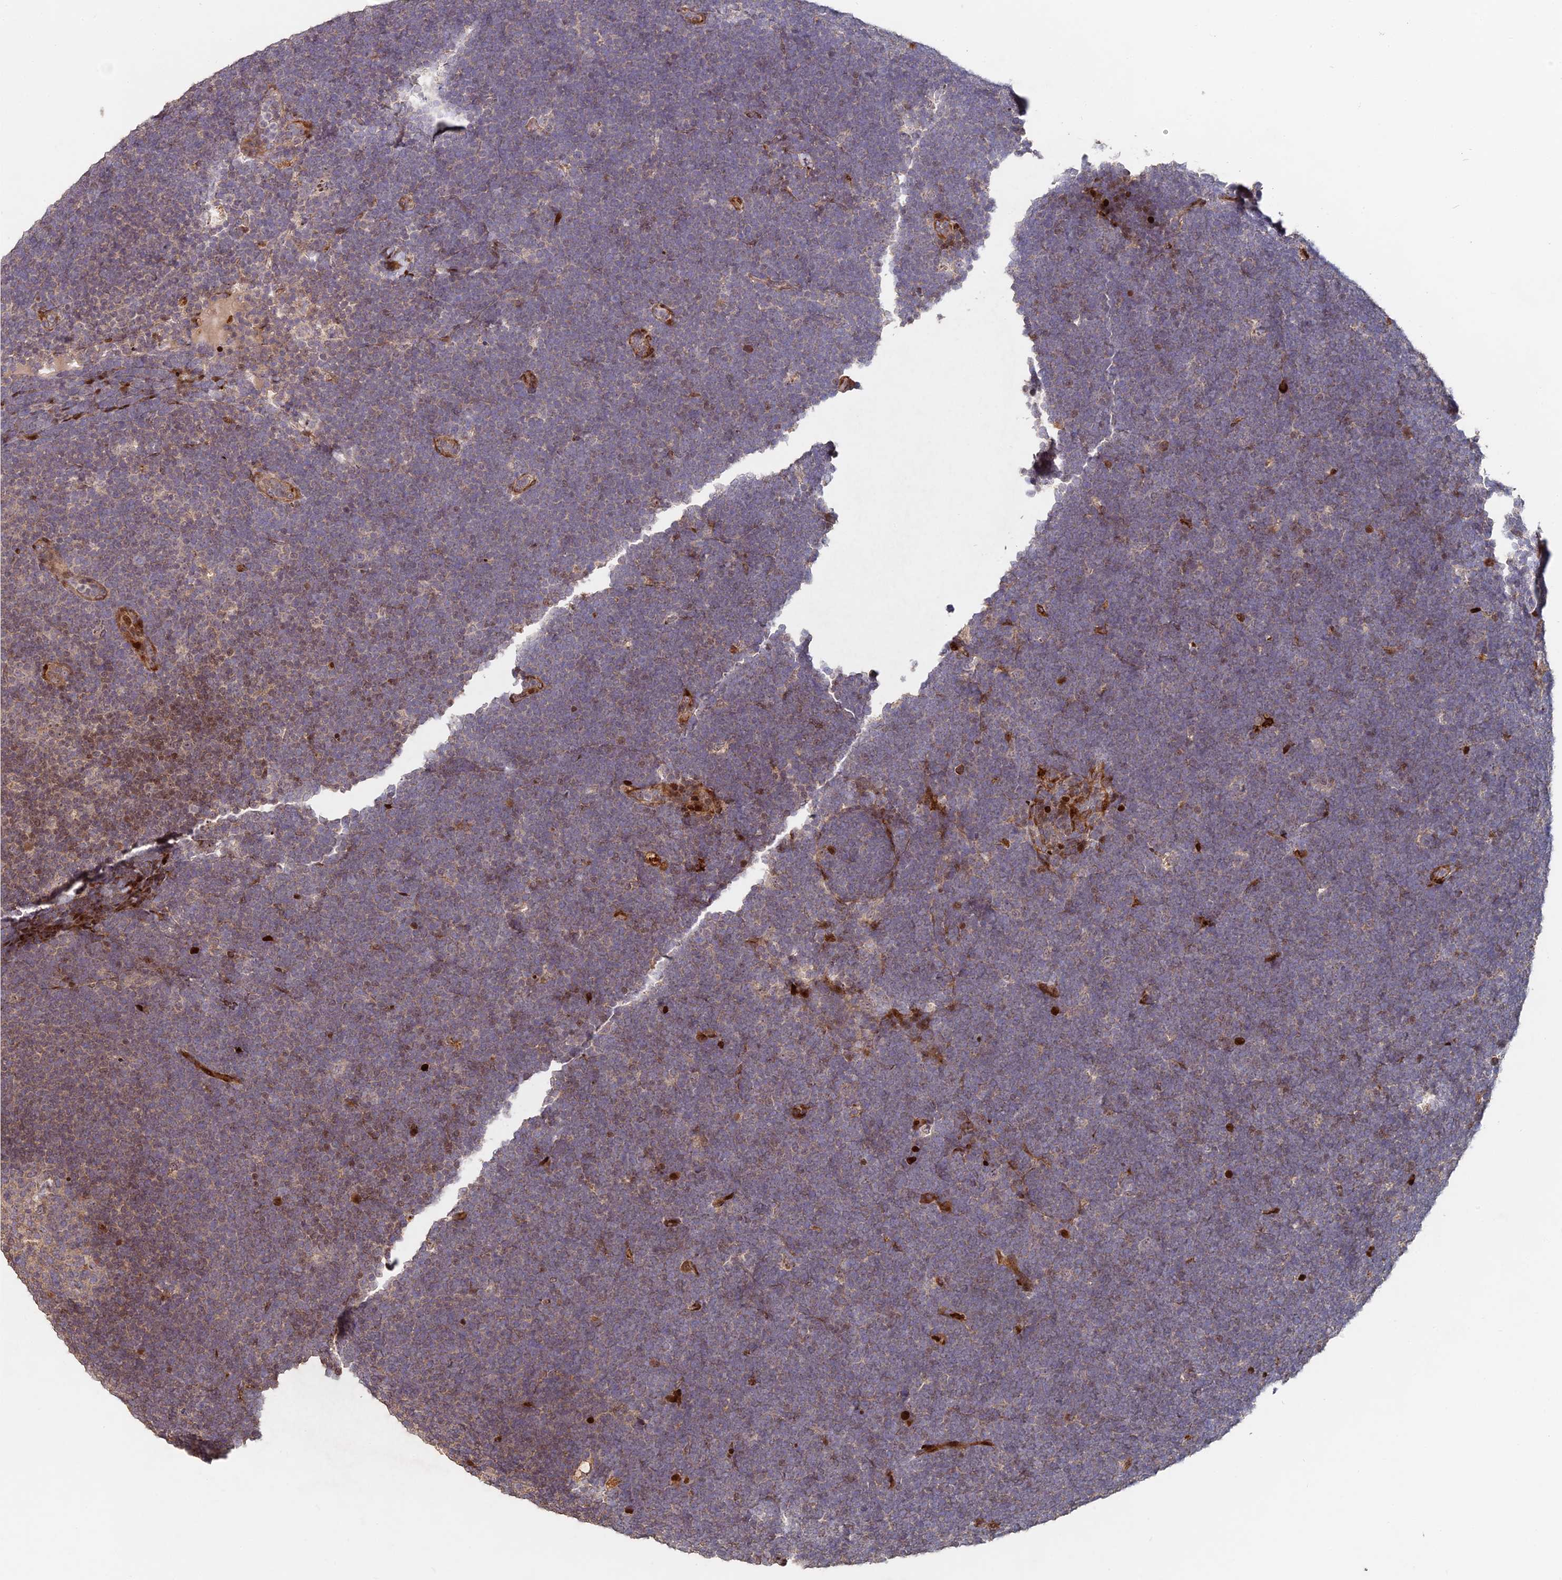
{"staining": {"intensity": "weak", "quantity": "<25%", "location": "cytoplasmic/membranous"}, "tissue": "lymphoma", "cell_type": "Tumor cells", "image_type": "cancer", "snomed": [{"axis": "morphology", "description": "Malignant lymphoma, non-Hodgkin's type, High grade"}, {"axis": "topography", "description": "Lymph node"}], "caption": "DAB (3,3'-diaminobenzidine) immunohistochemical staining of malignant lymphoma, non-Hodgkin's type (high-grade) shows no significant positivity in tumor cells.", "gene": "RBMS2", "patient": {"sex": "male", "age": 13}}